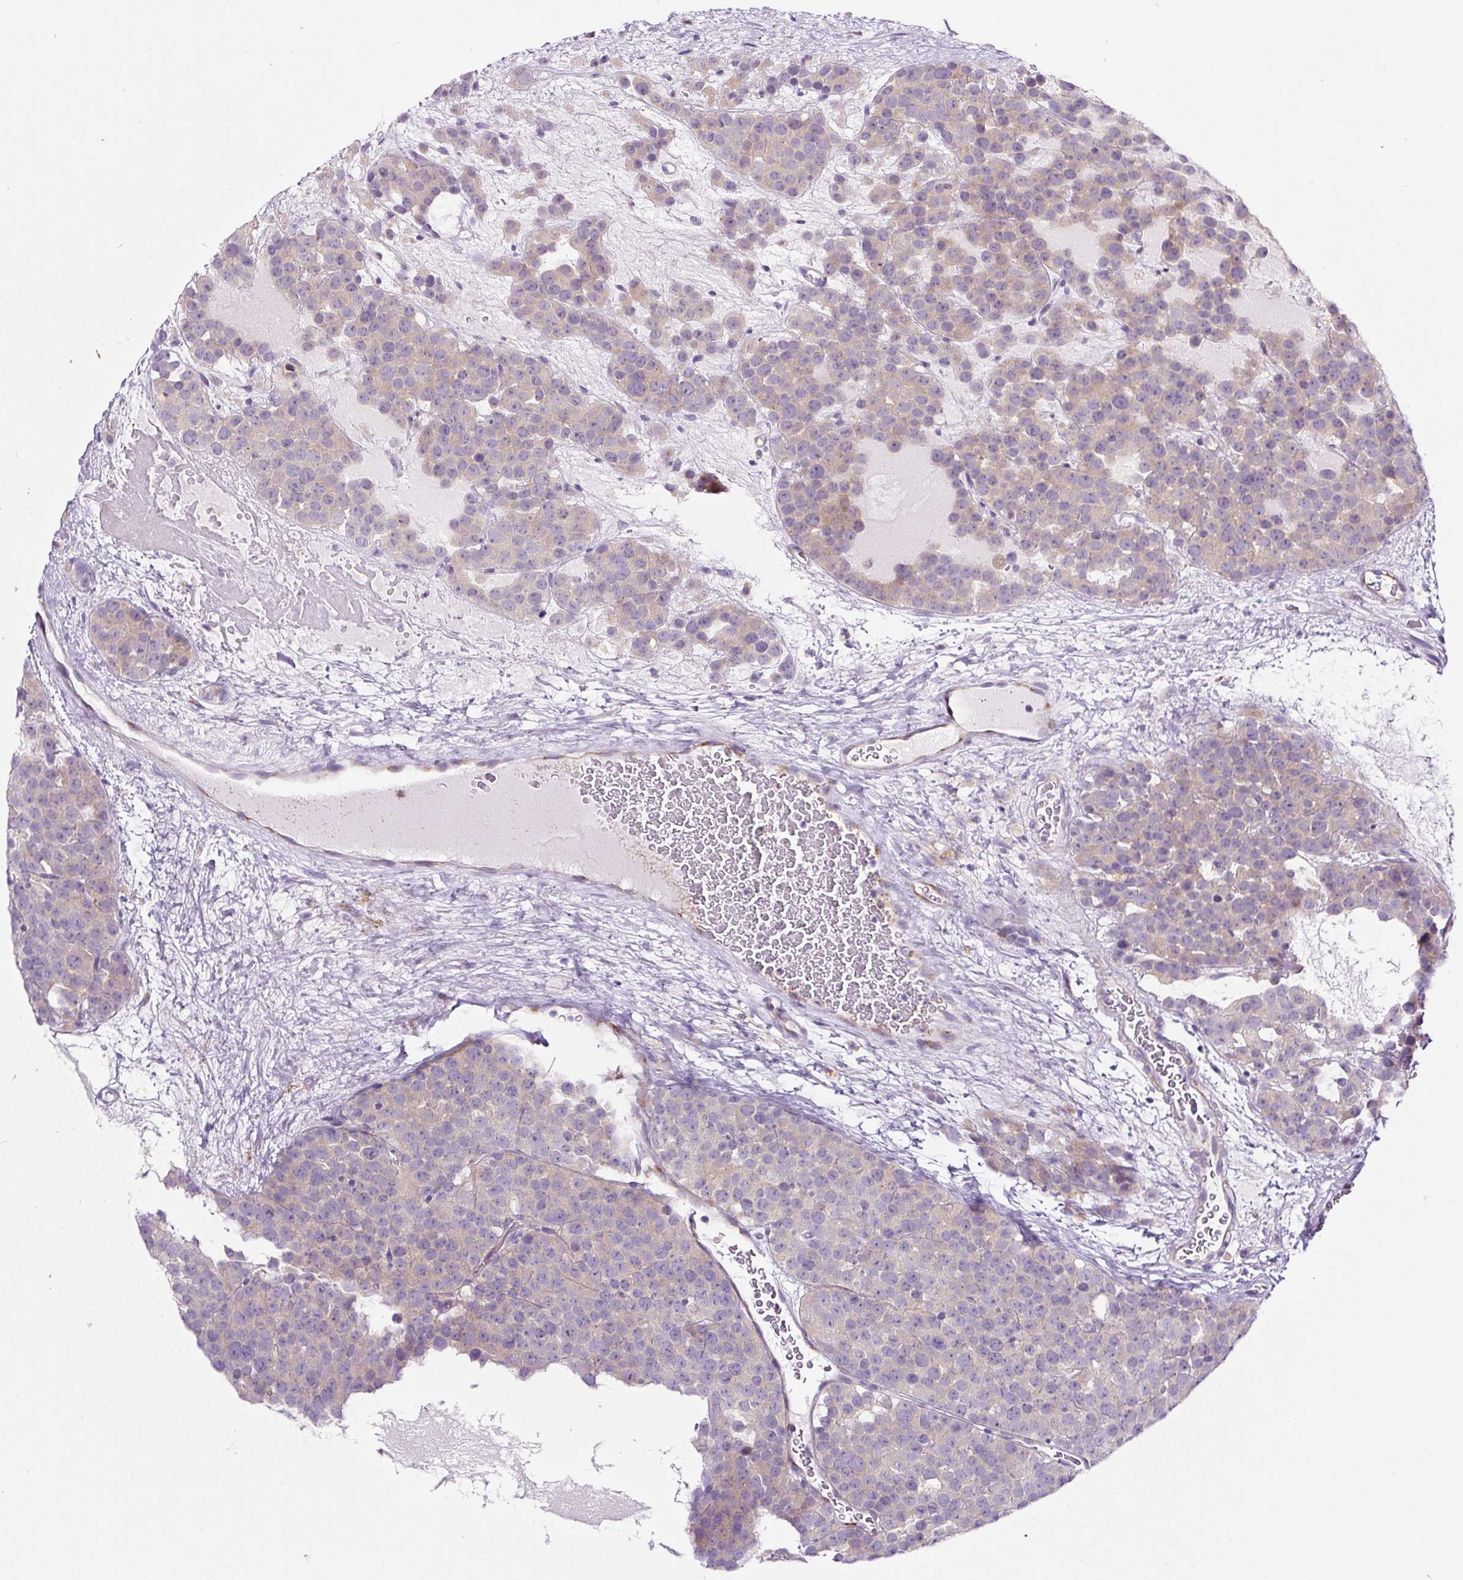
{"staining": {"intensity": "weak", "quantity": "25%-75%", "location": "cytoplasmic/membranous"}, "tissue": "testis cancer", "cell_type": "Tumor cells", "image_type": "cancer", "snomed": [{"axis": "morphology", "description": "Seminoma, NOS"}, {"axis": "topography", "description": "Testis"}], "caption": "This is an image of immunohistochemistry staining of seminoma (testis), which shows weak positivity in the cytoplasmic/membranous of tumor cells.", "gene": "HPS4", "patient": {"sex": "male", "age": 71}}